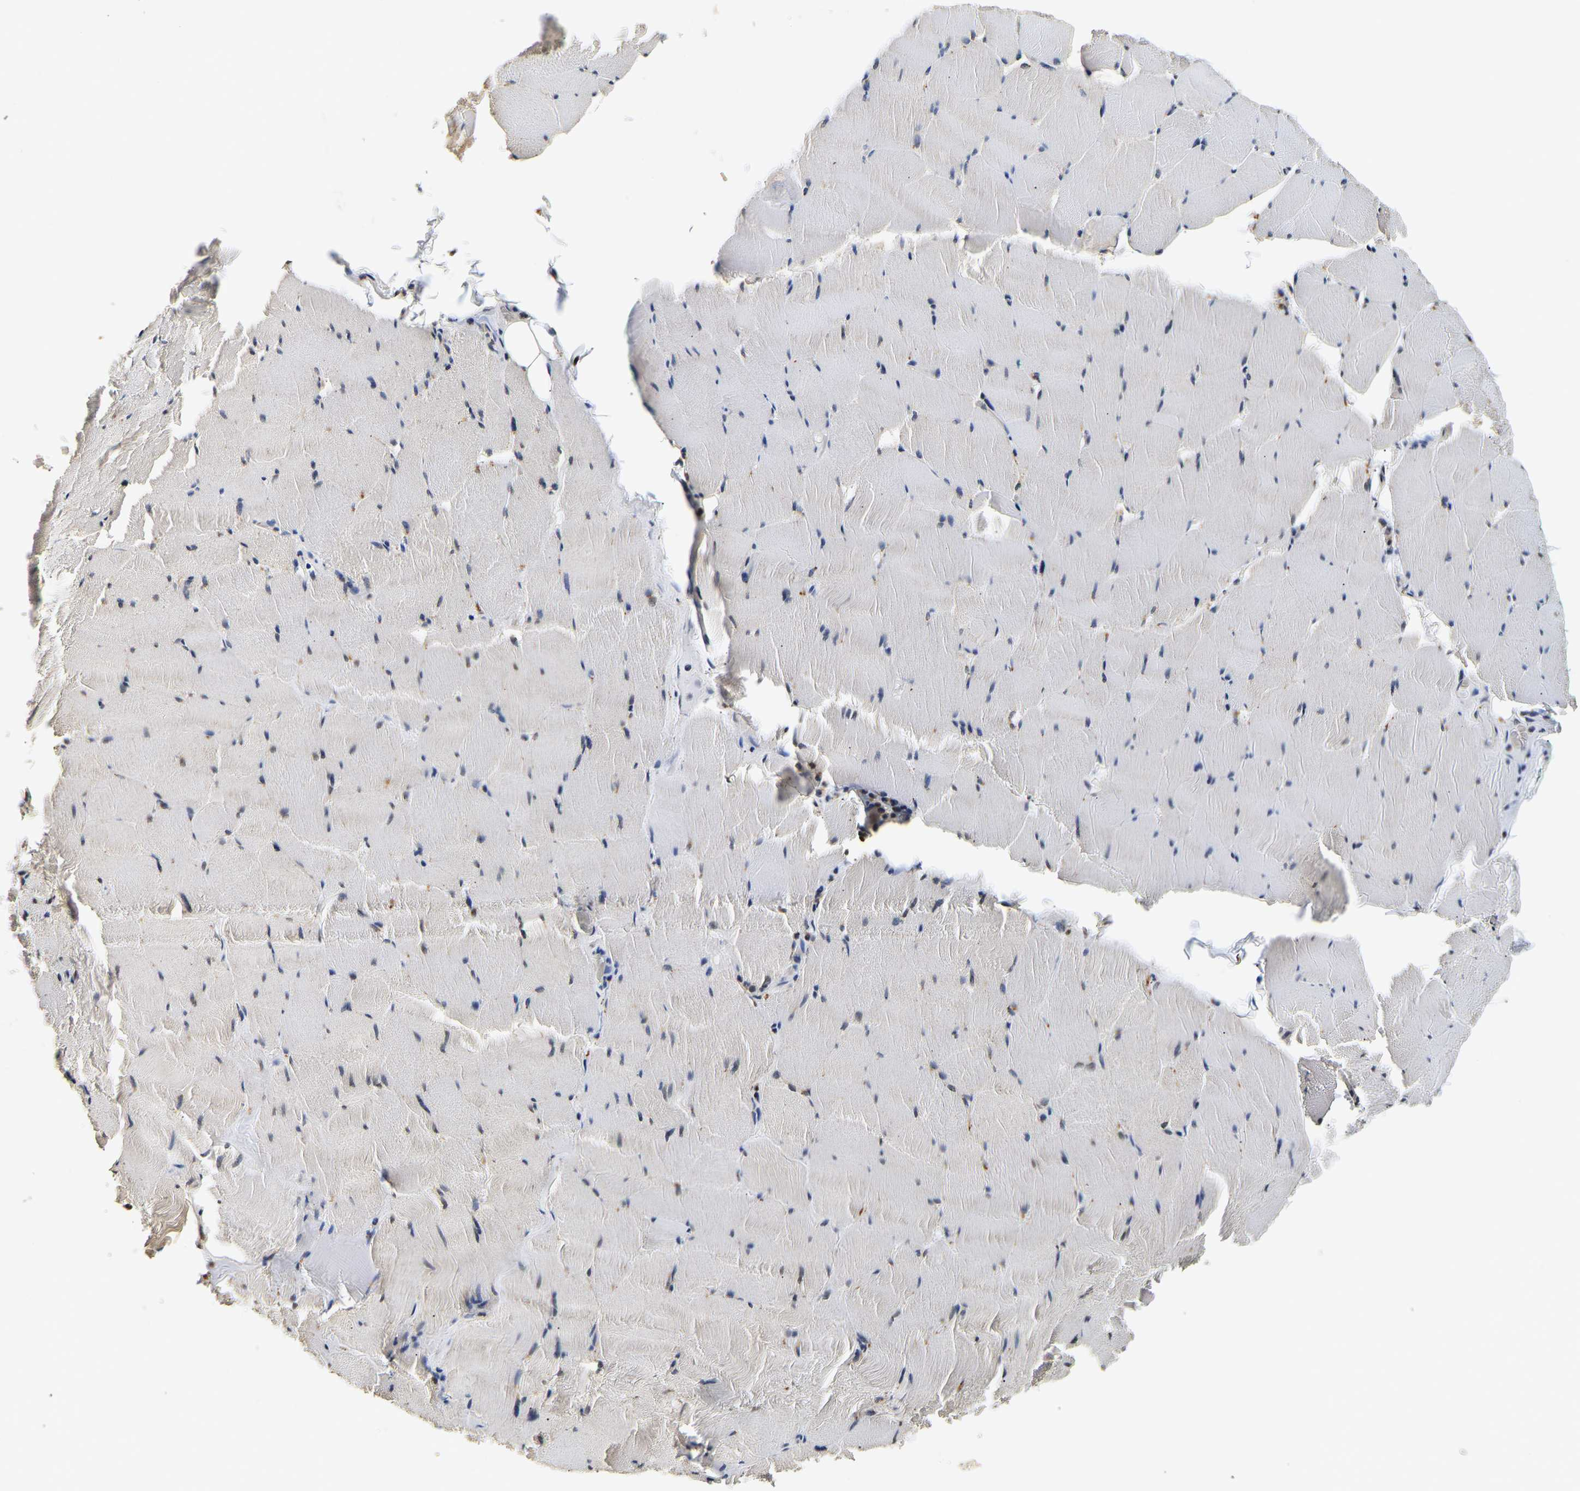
{"staining": {"intensity": "weak", "quantity": "<25%", "location": "cytoplasmic/membranous"}, "tissue": "skeletal muscle", "cell_type": "Myocytes", "image_type": "normal", "snomed": [{"axis": "morphology", "description": "Normal tissue, NOS"}, {"axis": "topography", "description": "Skeletal muscle"}], "caption": "IHC micrograph of unremarkable skeletal muscle: skeletal muscle stained with DAB (3,3'-diaminobenzidine) exhibits no significant protein staining in myocytes.", "gene": "SMU1", "patient": {"sex": "male", "age": 62}}